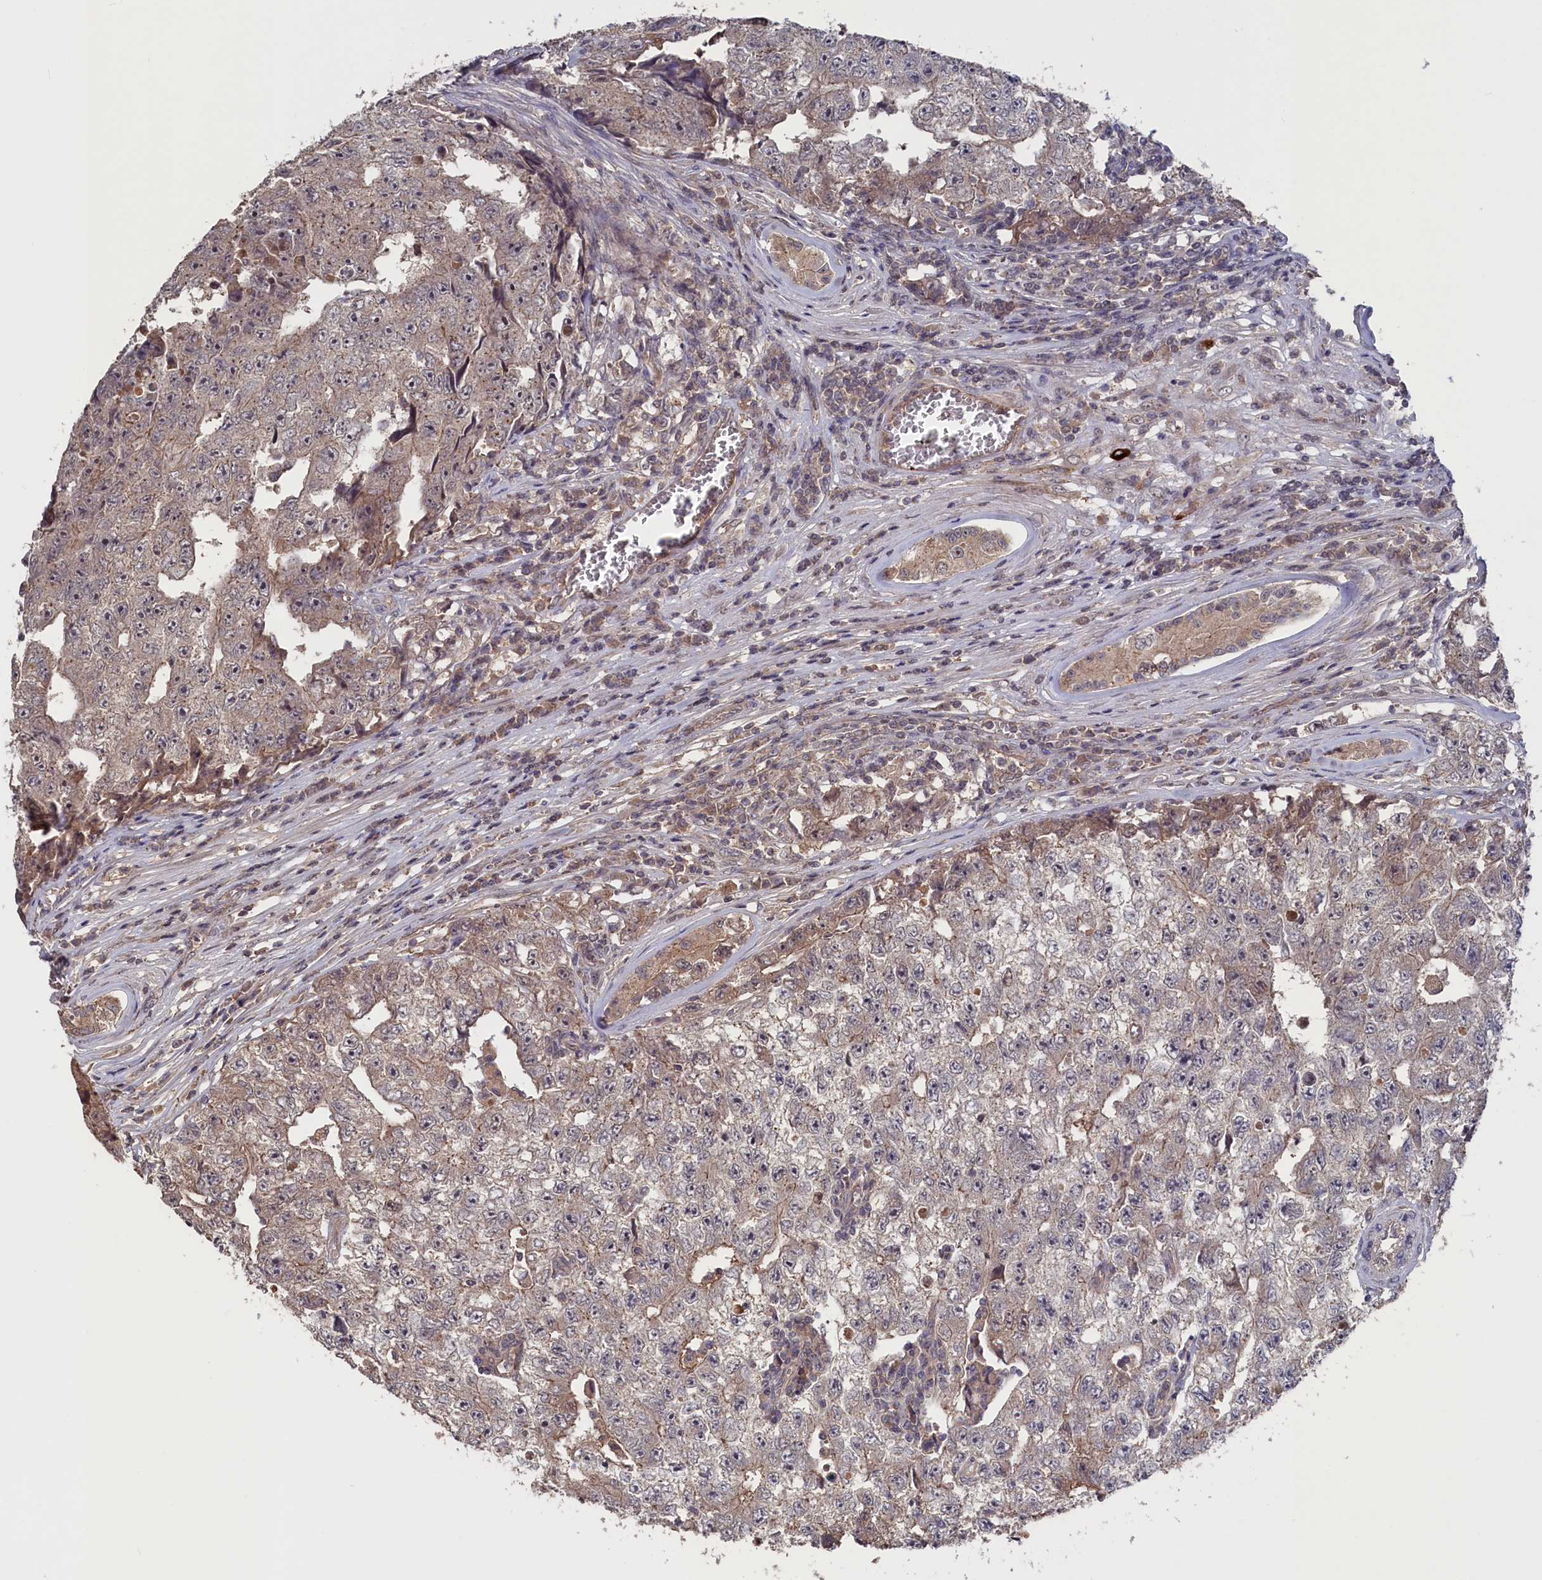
{"staining": {"intensity": "weak", "quantity": "25%-75%", "location": "cytoplasmic/membranous"}, "tissue": "testis cancer", "cell_type": "Tumor cells", "image_type": "cancer", "snomed": [{"axis": "morphology", "description": "Carcinoma, Embryonal, NOS"}, {"axis": "topography", "description": "Testis"}], "caption": "Testis cancer stained with DAB (3,3'-diaminobenzidine) immunohistochemistry reveals low levels of weak cytoplasmic/membranous staining in about 25%-75% of tumor cells.", "gene": "TMC5", "patient": {"sex": "male", "age": 17}}